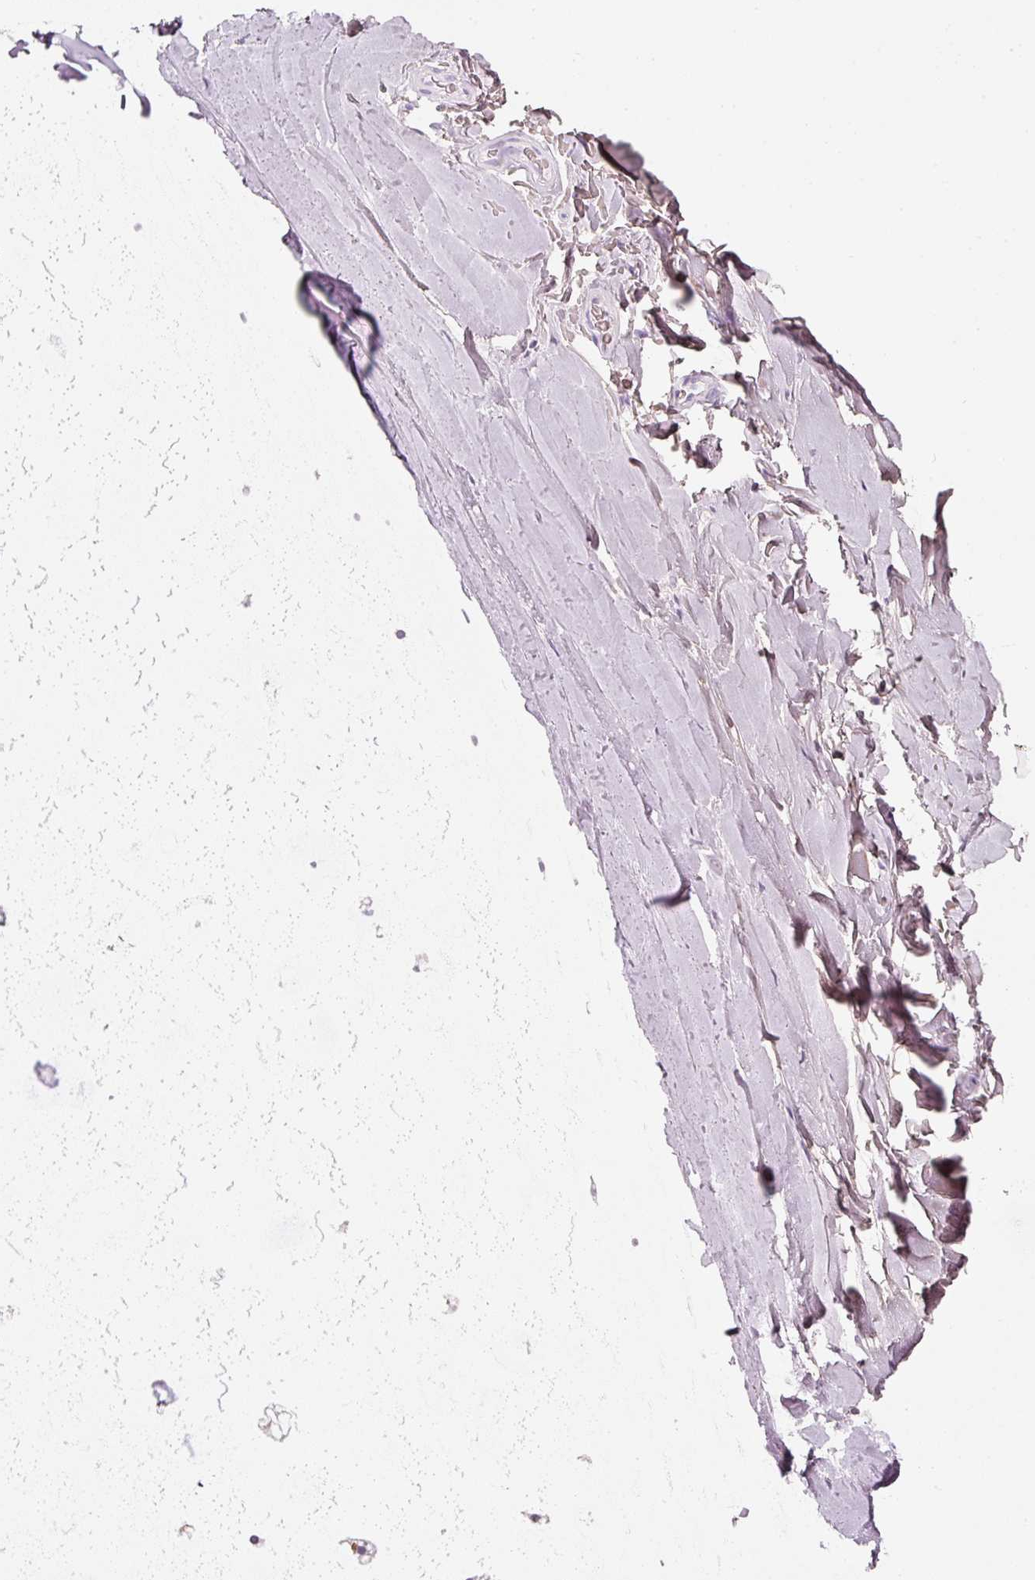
{"staining": {"intensity": "negative", "quantity": "none", "location": "none"}, "tissue": "soft tissue", "cell_type": "Fibroblasts", "image_type": "normal", "snomed": [{"axis": "morphology", "description": "Normal tissue, NOS"}, {"axis": "morphology", "description": "Squamous cell carcinoma, NOS"}, {"axis": "topography", "description": "Bronchus"}, {"axis": "topography", "description": "Lung"}], "caption": "Histopathology image shows no significant protein expression in fibroblasts of normal soft tissue.", "gene": "PDXDC1", "patient": {"sex": "female", "age": 70}}